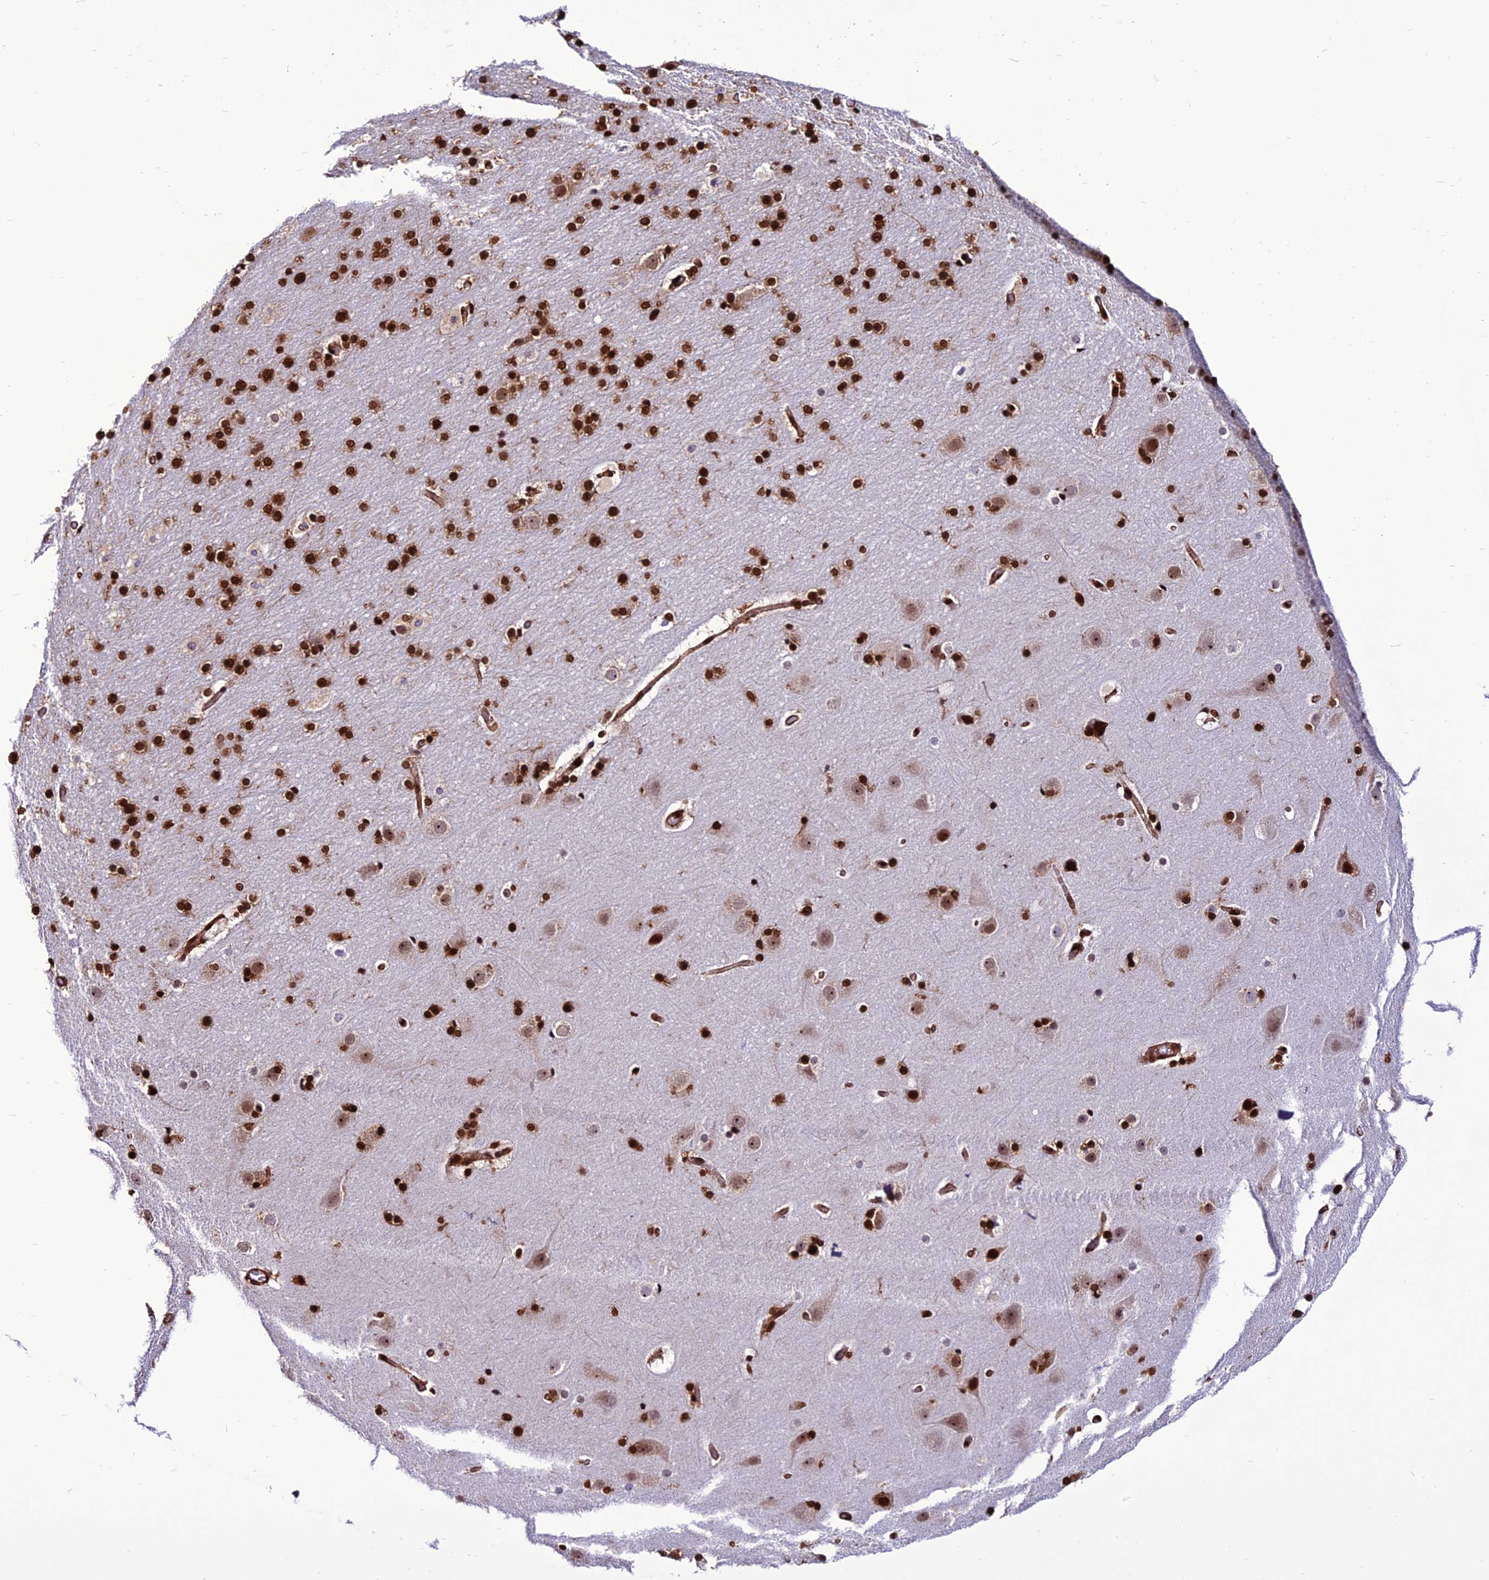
{"staining": {"intensity": "strong", "quantity": ">75%", "location": "cytoplasmic/membranous,nuclear"}, "tissue": "cerebral cortex", "cell_type": "Endothelial cells", "image_type": "normal", "snomed": [{"axis": "morphology", "description": "Normal tissue, NOS"}, {"axis": "topography", "description": "Cerebral cortex"}], "caption": "Immunohistochemistry image of normal cerebral cortex: cerebral cortex stained using immunohistochemistry reveals high levels of strong protein expression localized specifically in the cytoplasmic/membranous,nuclear of endothelial cells, appearing as a cytoplasmic/membranous,nuclear brown color.", "gene": "INO80E", "patient": {"sex": "male", "age": 57}}